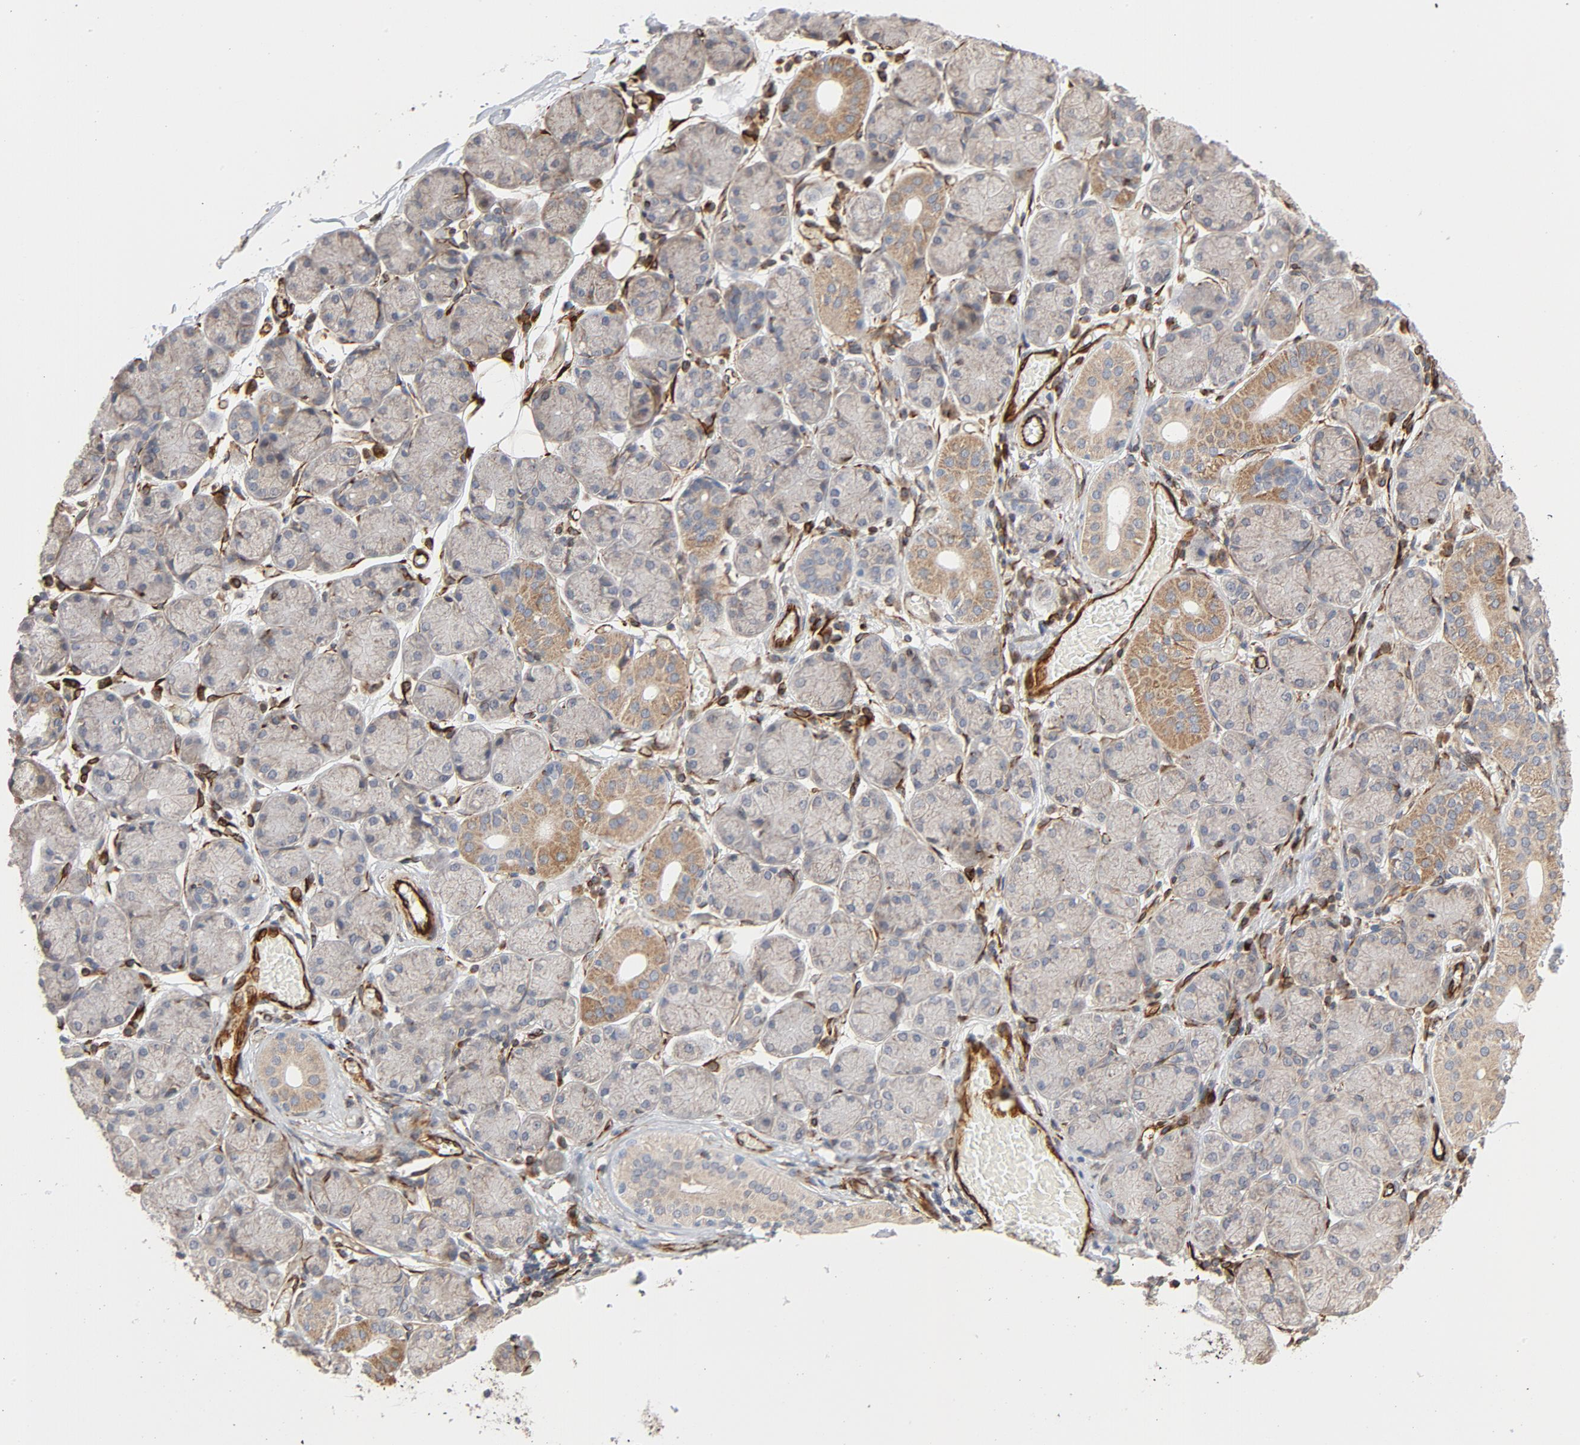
{"staining": {"intensity": "weak", "quantity": "<25%", "location": "cytoplasmic/membranous"}, "tissue": "salivary gland", "cell_type": "Glandular cells", "image_type": "normal", "snomed": [{"axis": "morphology", "description": "Normal tissue, NOS"}, {"axis": "topography", "description": "Salivary gland"}], "caption": "Salivary gland stained for a protein using immunohistochemistry (IHC) shows no expression glandular cells.", "gene": "FAM118A", "patient": {"sex": "female", "age": 24}}